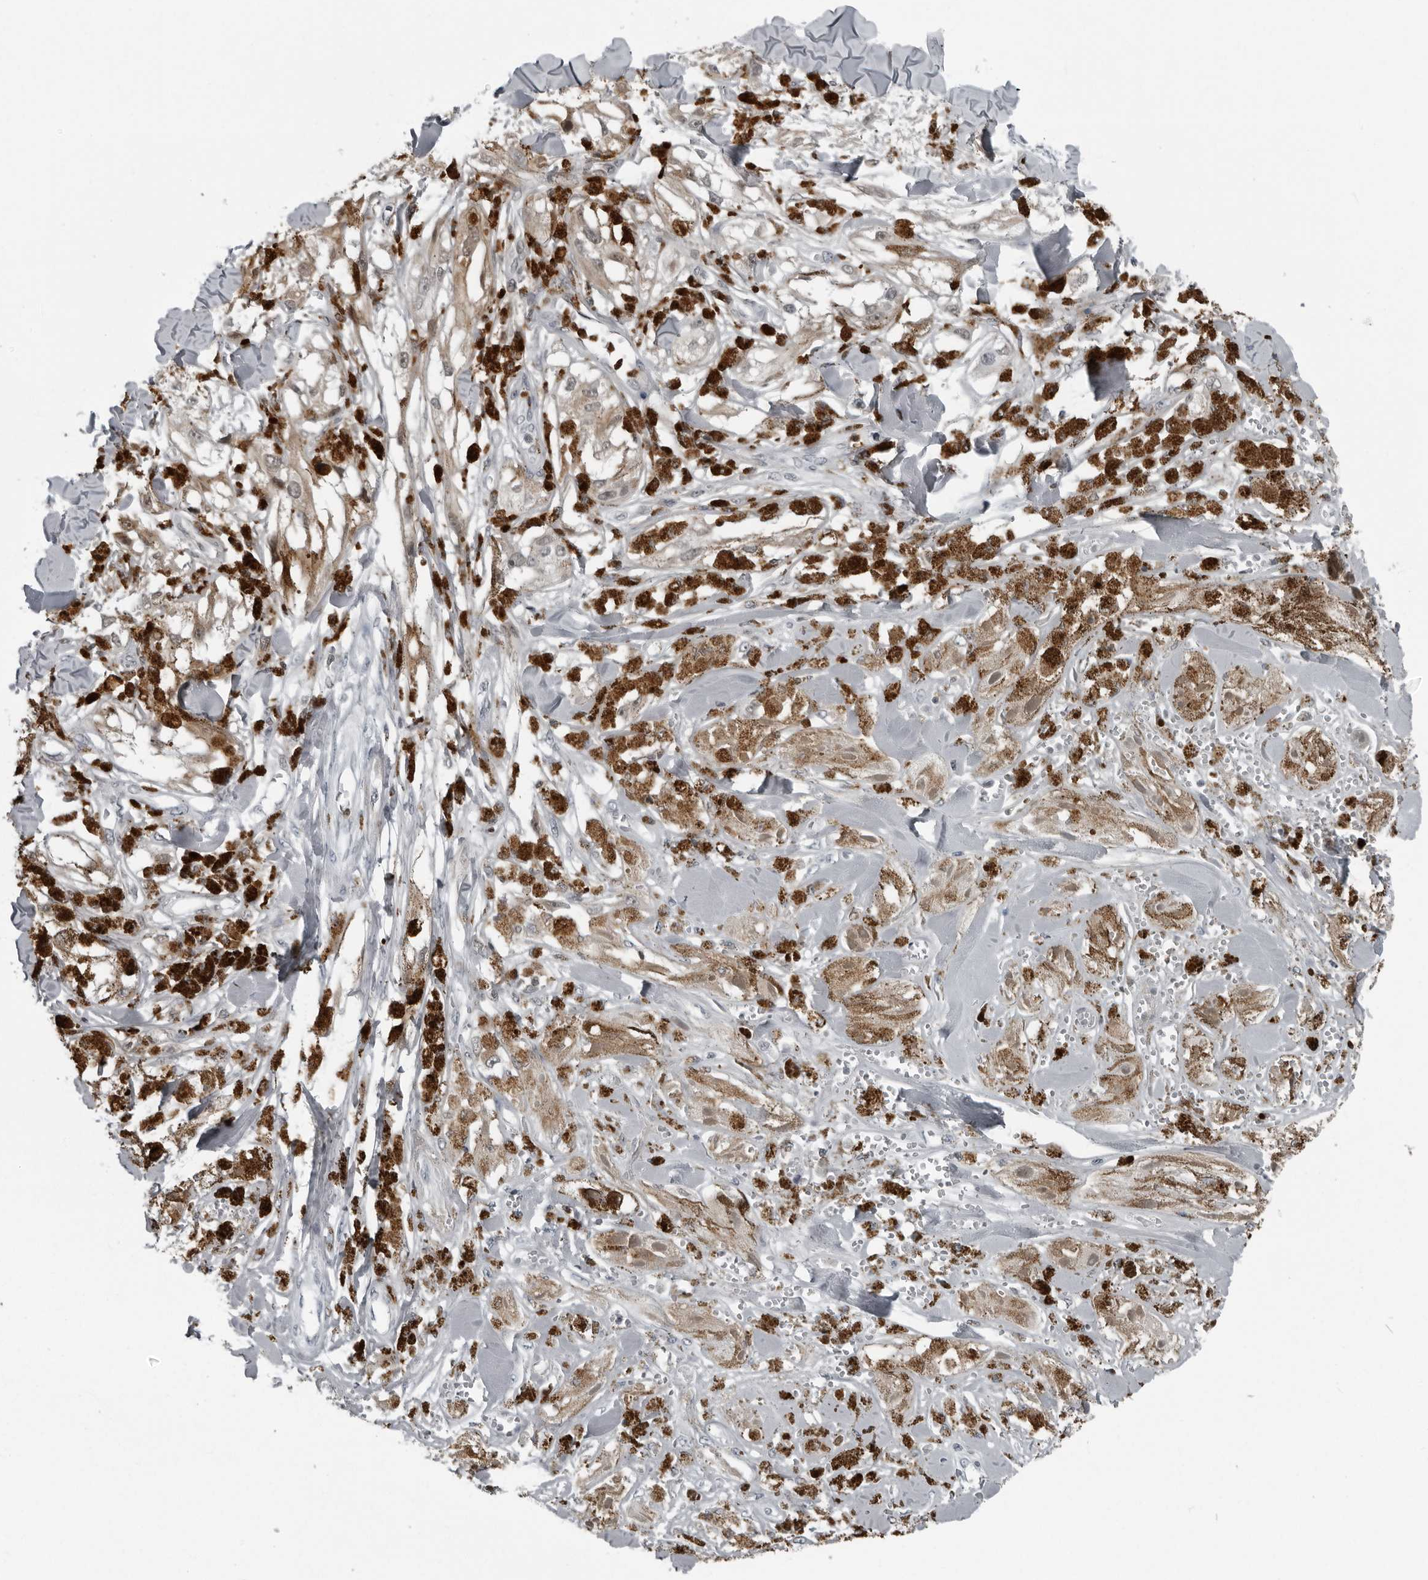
{"staining": {"intensity": "weak", "quantity": ">75%", "location": "cytoplasmic/membranous"}, "tissue": "melanoma", "cell_type": "Tumor cells", "image_type": "cancer", "snomed": [{"axis": "morphology", "description": "Malignant melanoma, NOS"}, {"axis": "topography", "description": "Skin"}], "caption": "Tumor cells display low levels of weak cytoplasmic/membranous expression in approximately >75% of cells in human melanoma.", "gene": "RTCA", "patient": {"sex": "male", "age": 88}}